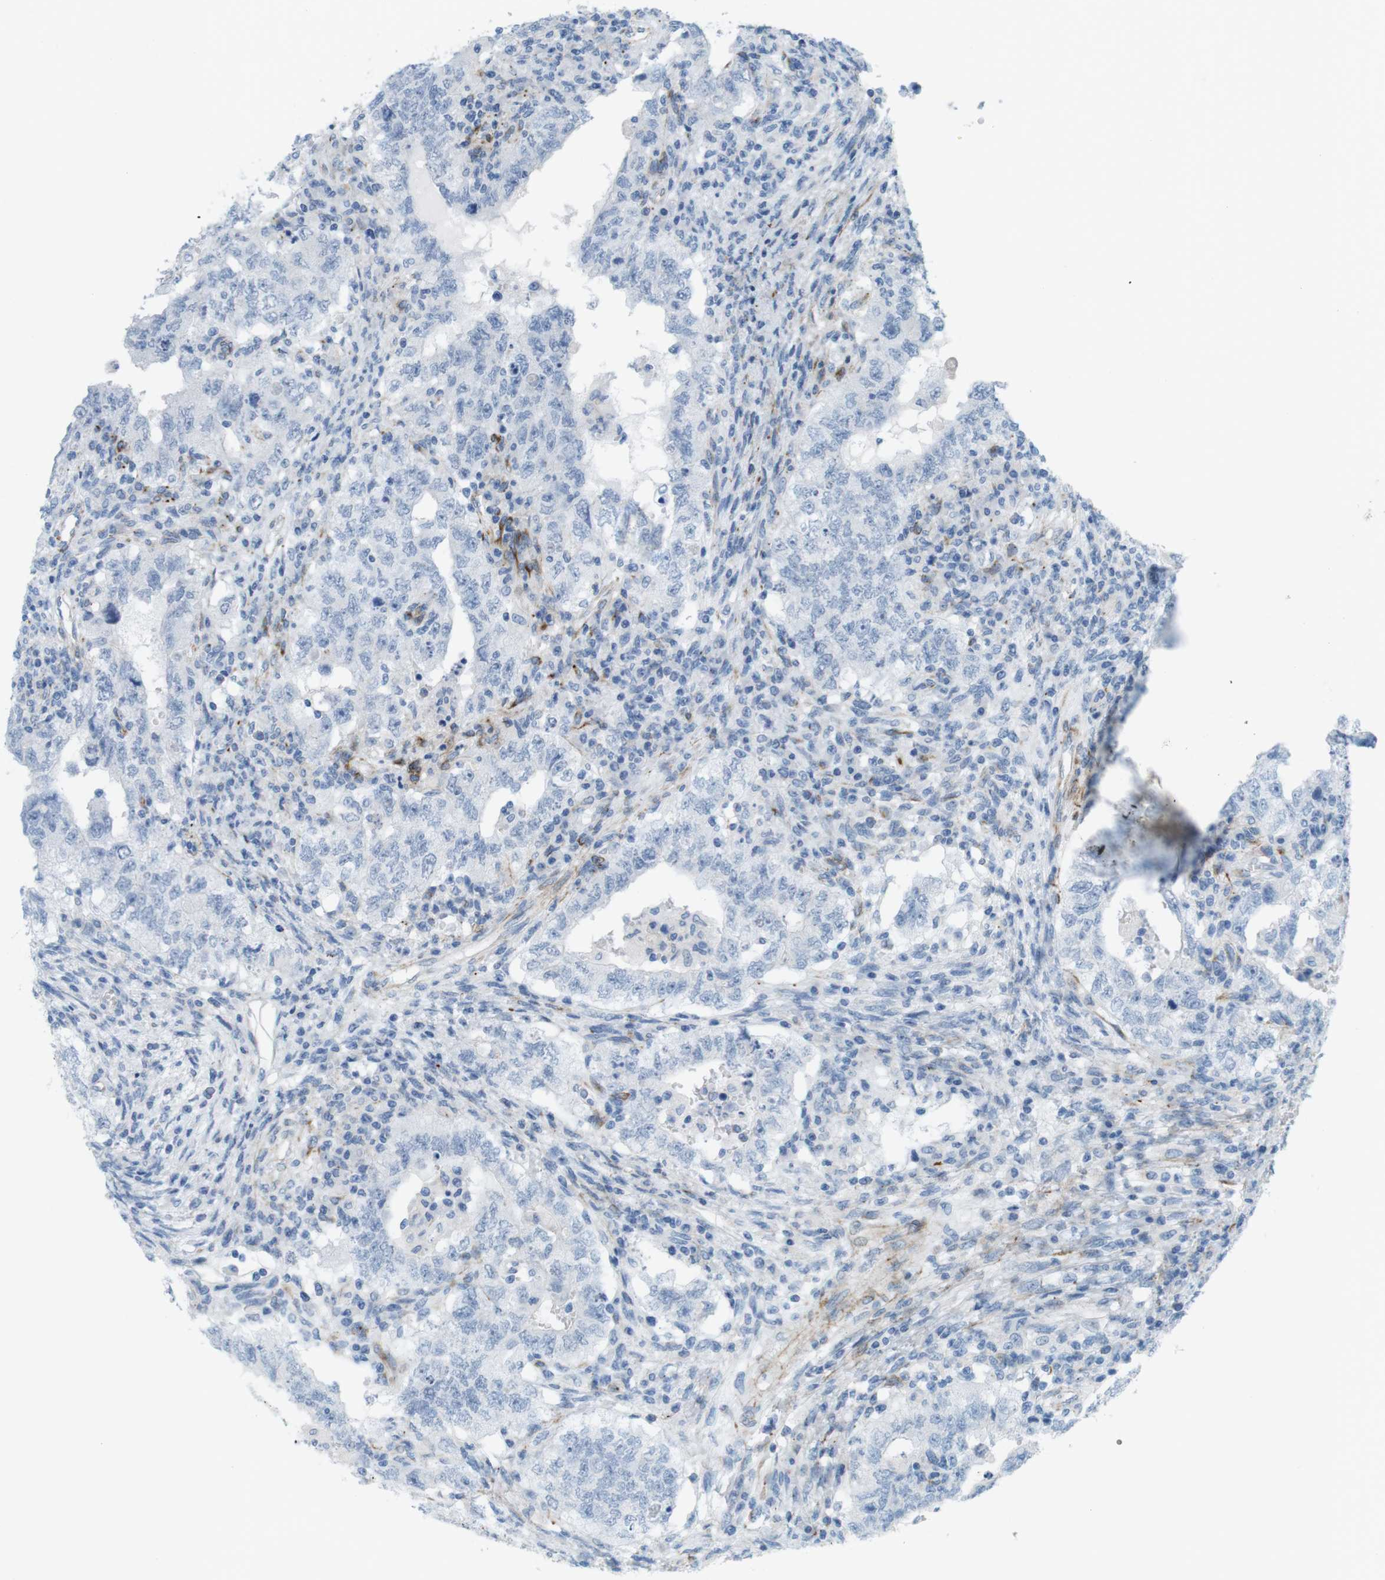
{"staining": {"intensity": "negative", "quantity": "none", "location": "none"}, "tissue": "testis cancer", "cell_type": "Tumor cells", "image_type": "cancer", "snomed": [{"axis": "morphology", "description": "Carcinoma, Embryonal, NOS"}, {"axis": "topography", "description": "Testis"}], "caption": "The micrograph reveals no significant positivity in tumor cells of testis cancer (embryonal carcinoma).", "gene": "MYH9", "patient": {"sex": "male", "age": 26}}